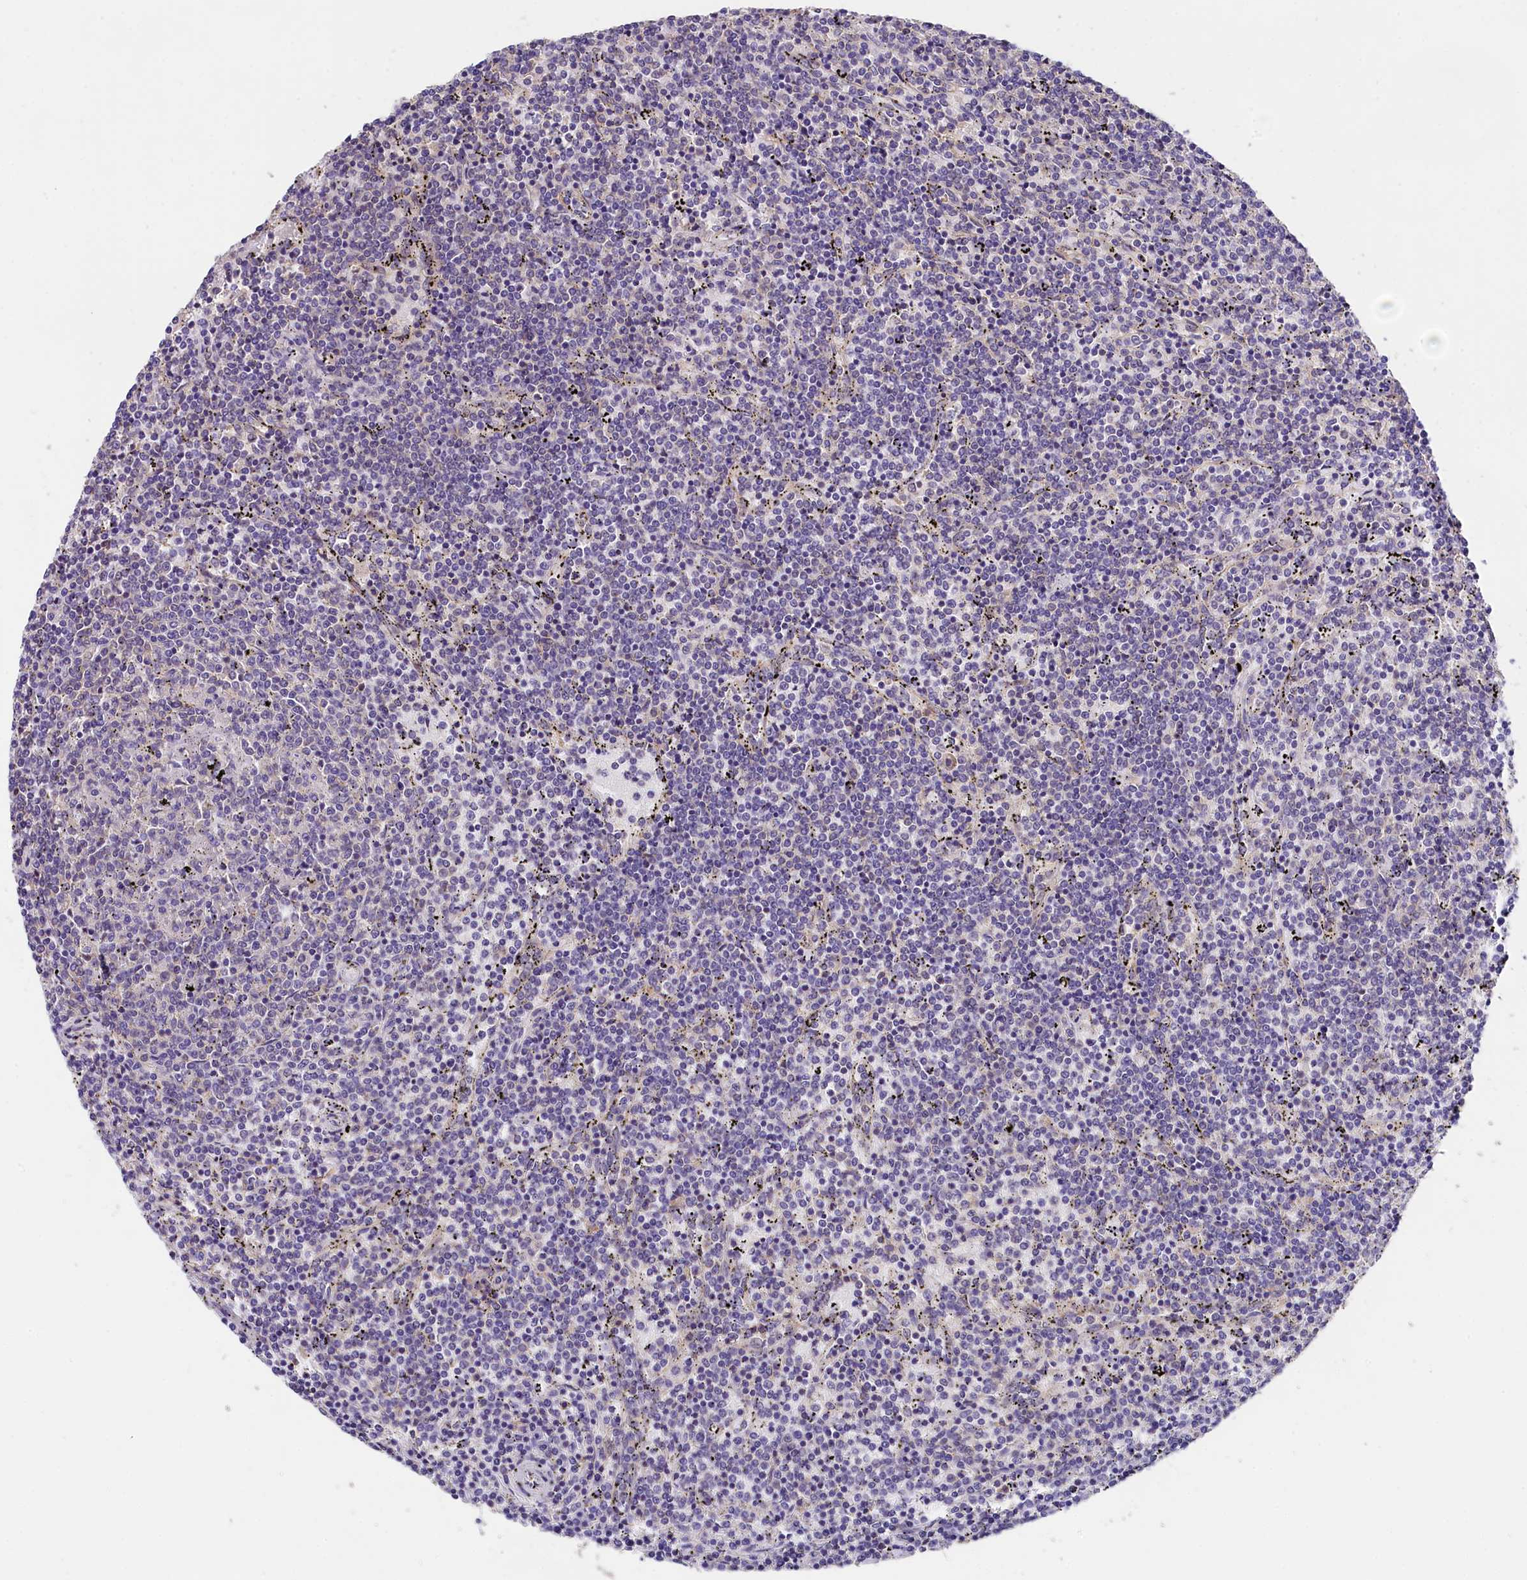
{"staining": {"intensity": "negative", "quantity": "none", "location": "none"}, "tissue": "lymphoma", "cell_type": "Tumor cells", "image_type": "cancer", "snomed": [{"axis": "morphology", "description": "Malignant lymphoma, non-Hodgkin's type, Low grade"}, {"axis": "topography", "description": "Spleen"}], "caption": "There is no significant positivity in tumor cells of lymphoma.", "gene": "OAS3", "patient": {"sex": "female", "age": 50}}